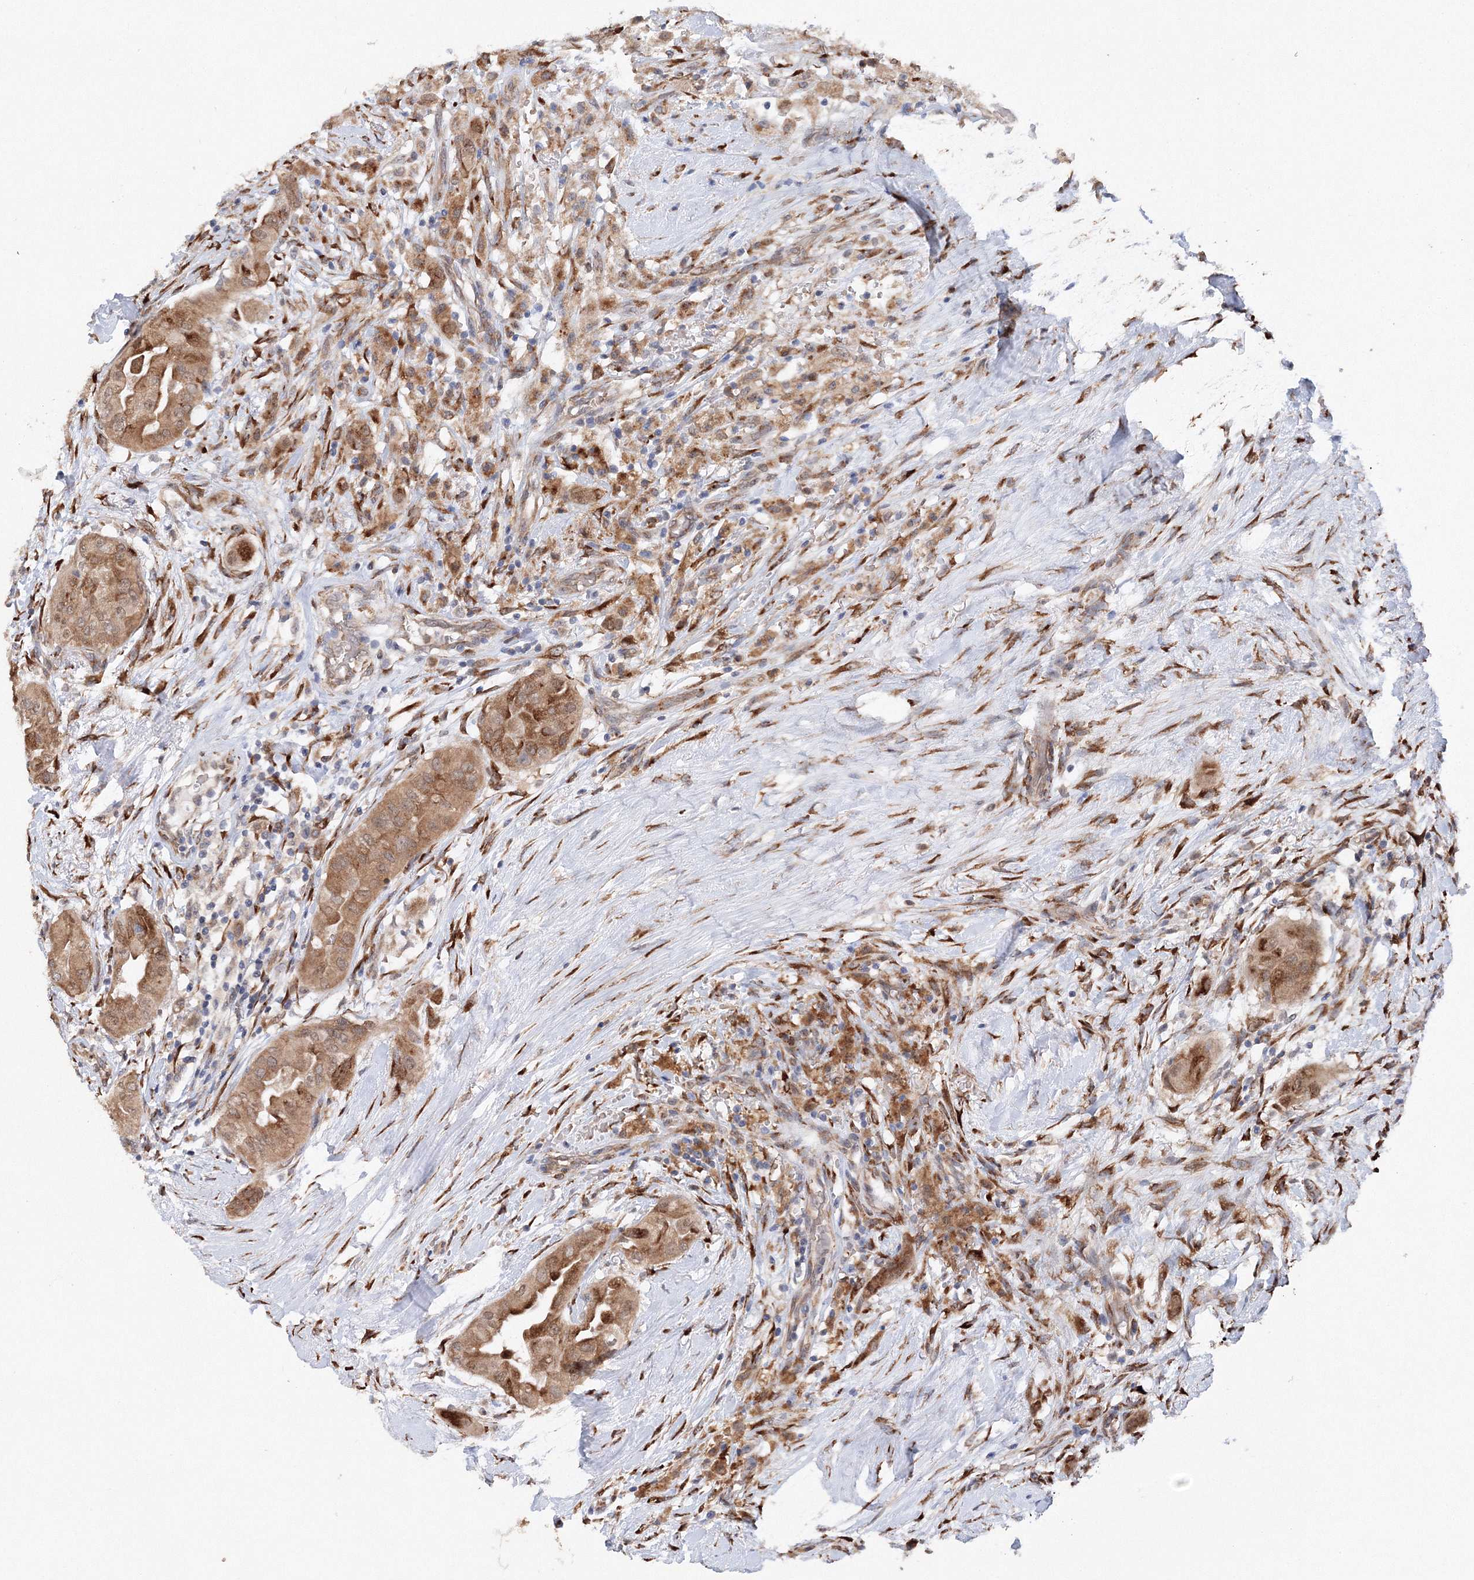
{"staining": {"intensity": "moderate", "quantity": ">75%", "location": "cytoplasmic/membranous"}, "tissue": "thyroid cancer", "cell_type": "Tumor cells", "image_type": "cancer", "snomed": [{"axis": "morphology", "description": "Papillary adenocarcinoma, NOS"}, {"axis": "topography", "description": "Thyroid gland"}], "caption": "DAB immunohistochemical staining of human thyroid cancer shows moderate cytoplasmic/membranous protein expression in about >75% of tumor cells. The staining was performed using DAB (3,3'-diaminobenzidine), with brown indicating positive protein expression. Nuclei are stained blue with hematoxylin.", "gene": "DIS3L2", "patient": {"sex": "female", "age": 59}}